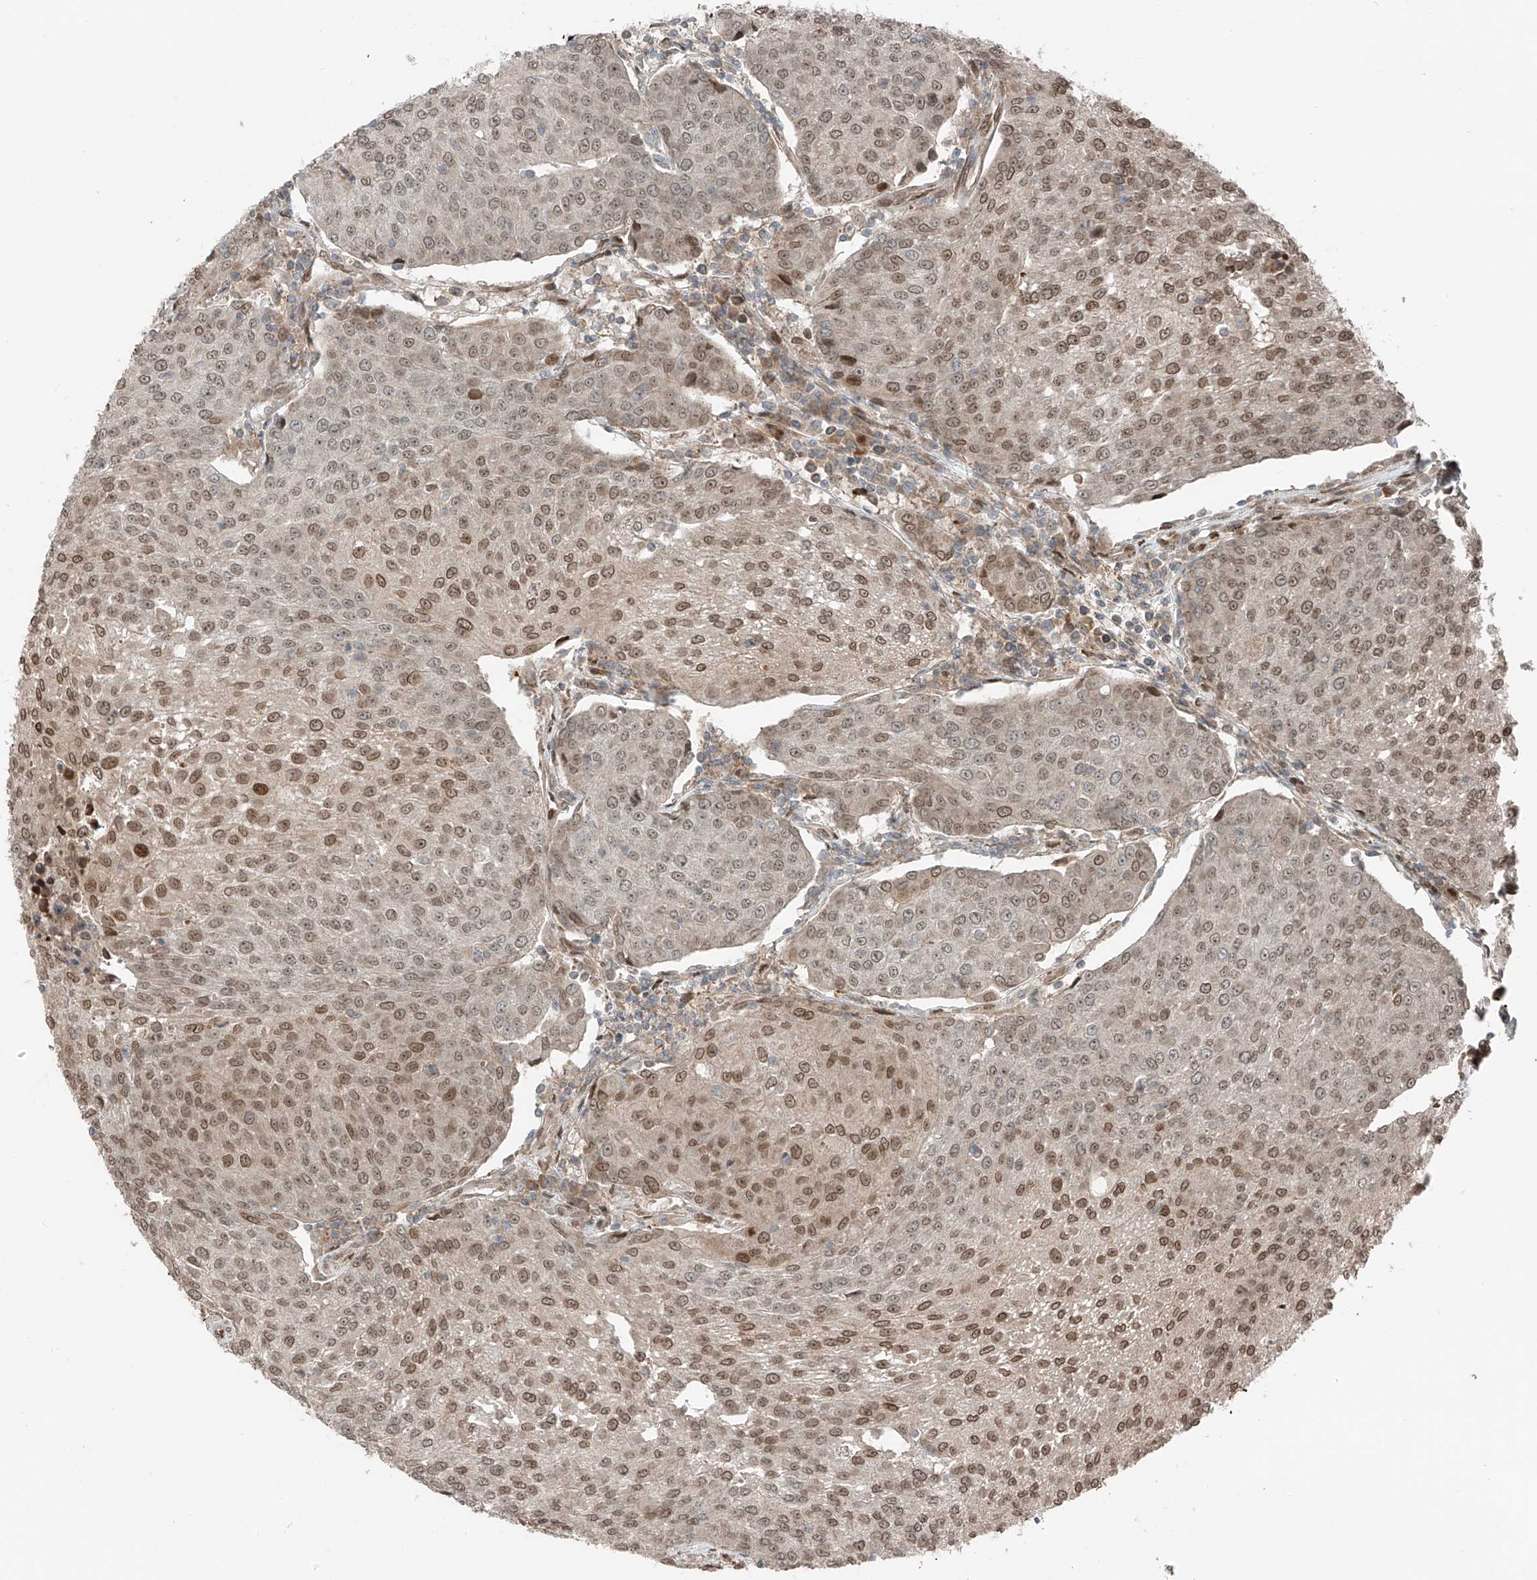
{"staining": {"intensity": "moderate", "quantity": "25%-75%", "location": "nuclear"}, "tissue": "urothelial cancer", "cell_type": "Tumor cells", "image_type": "cancer", "snomed": [{"axis": "morphology", "description": "Urothelial carcinoma, High grade"}, {"axis": "topography", "description": "Urinary bladder"}], "caption": "Moderate nuclear staining is identified in approximately 25%-75% of tumor cells in urothelial cancer.", "gene": "CEP162", "patient": {"sex": "female", "age": 85}}